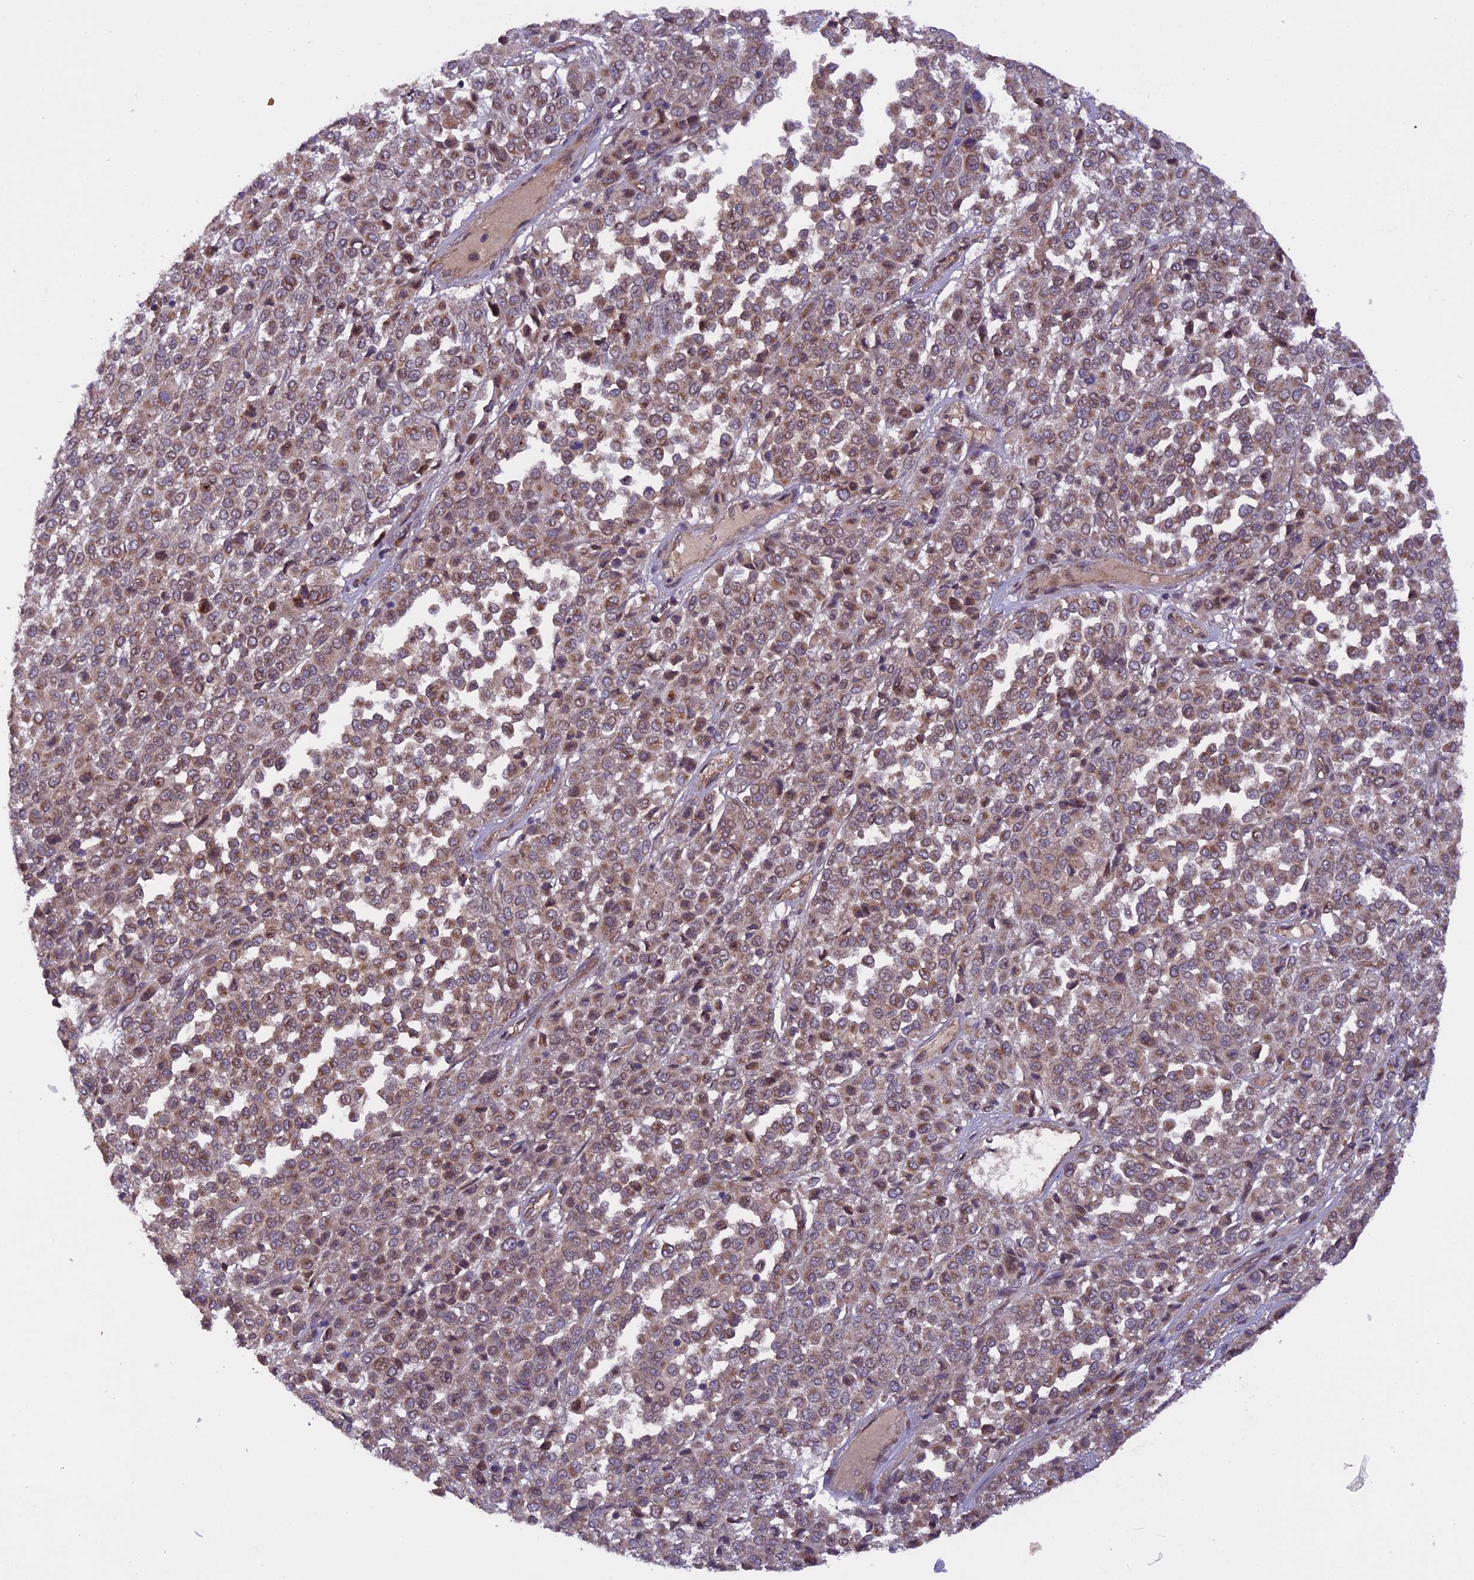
{"staining": {"intensity": "weak", "quantity": ">75%", "location": "cytoplasmic/membranous,nuclear"}, "tissue": "melanoma", "cell_type": "Tumor cells", "image_type": "cancer", "snomed": [{"axis": "morphology", "description": "Malignant melanoma, Metastatic site"}, {"axis": "topography", "description": "Pancreas"}], "caption": "Brown immunohistochemical staining in melanoma shows weak cytoplasmic/membranous and nuclear positivity in about >75% of tumor cells.", "gene": "CCDC125", "patient": {"sex": "female", "age": 30}}